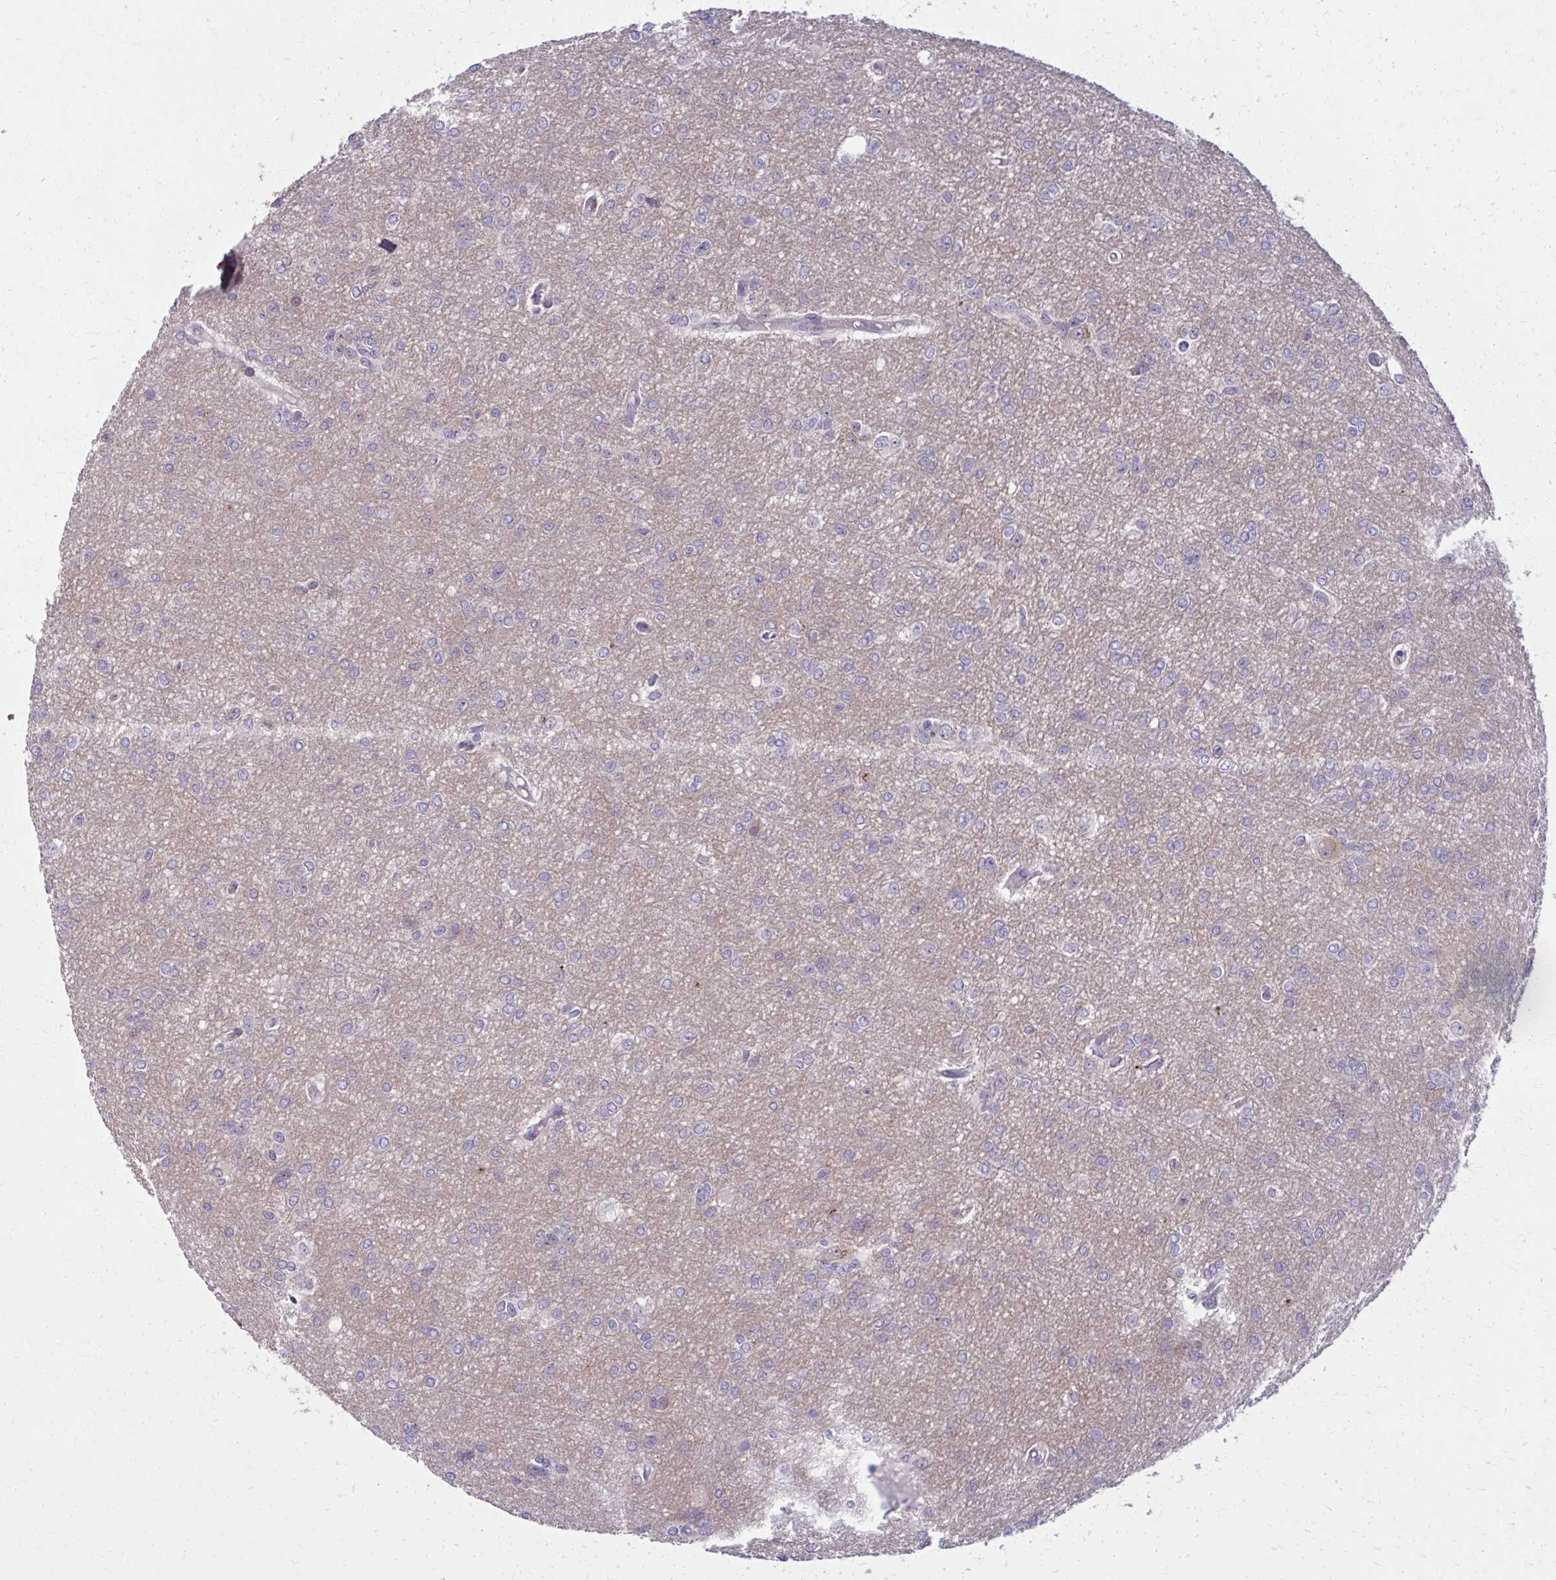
{"staining": {"intensity": "weak", "quantity": "<25%", "location": "cytoplasmic/membranous"}, "tissue": "glioma", "cell_type": "Tumor cells", "image_type": "cancer", "snomed": [{"axis": "morphology", "description": "Glioma, malignant, Low grade"}, {"axis": "topography", "description": "Brain"}], "caption": "The photomicrograph demonstrates no significant expression in tumor cells of glioma. (IHC, brightfield microscopy, high magnification).", "gene": "NUMBL", "patient": {"sex": "male", "age": 26}}